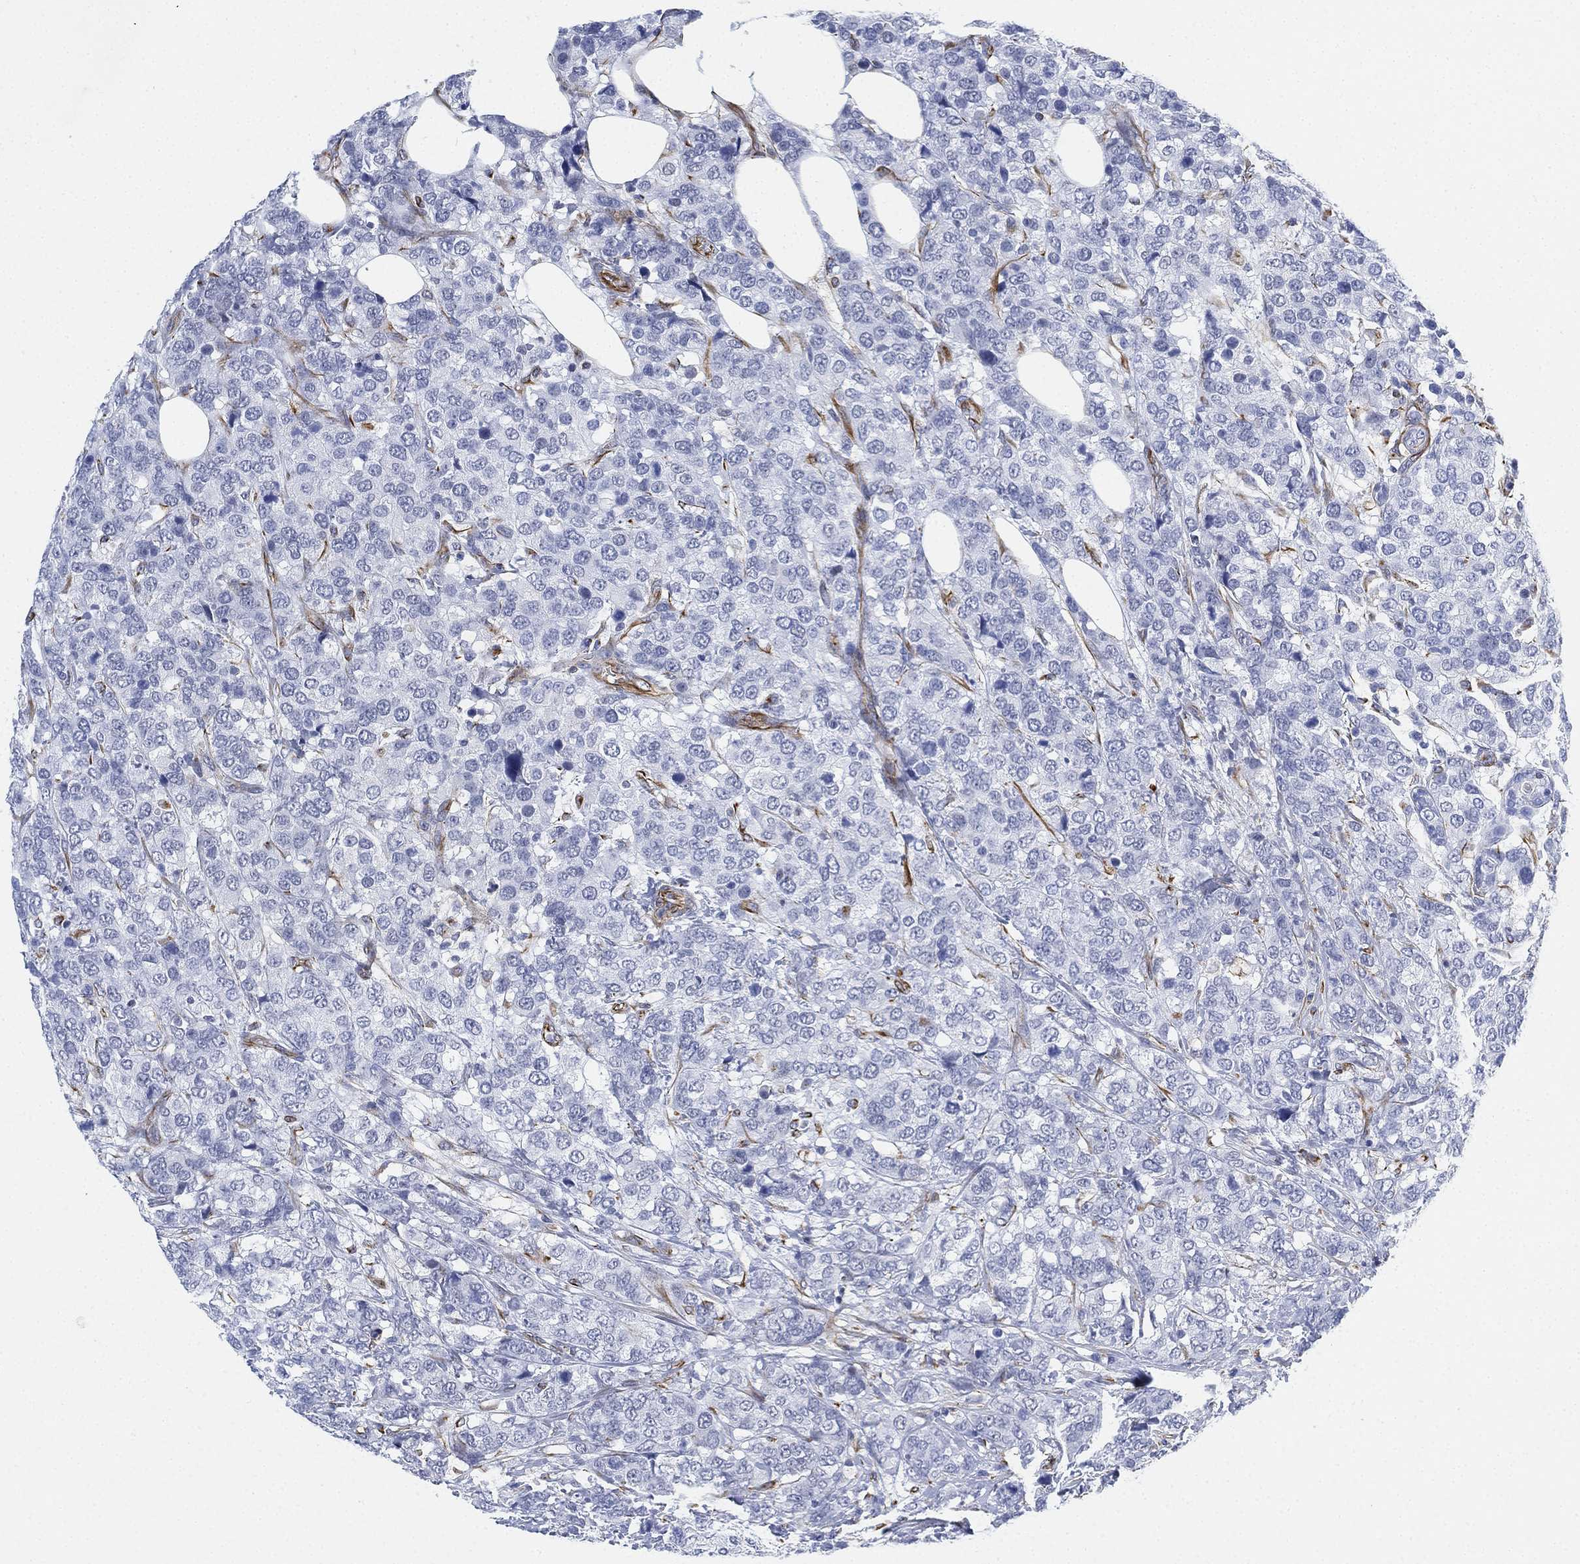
{"staining": {"intensity": "negative", "quantity": "none", "location": "none"}, "tissue": "breast cancer", "cell_type": "Tumor cells", "image_type": "cancer", "snomed": [{"axis": "morphology", "description": "Lobular carcinoma"}, {"axis": "topography", "description": "Breast"}], "caption": "Immunohistochemistry of human breast lobular carcinoma shows no positivity in tumor cells. (DAB (3,3'-diaminobenzidine) immunohistochemistry visualized using brightfield microscopy, high magnification).", "gene": "PSKH2", "patient": {"sex": "female", "age": 59}}